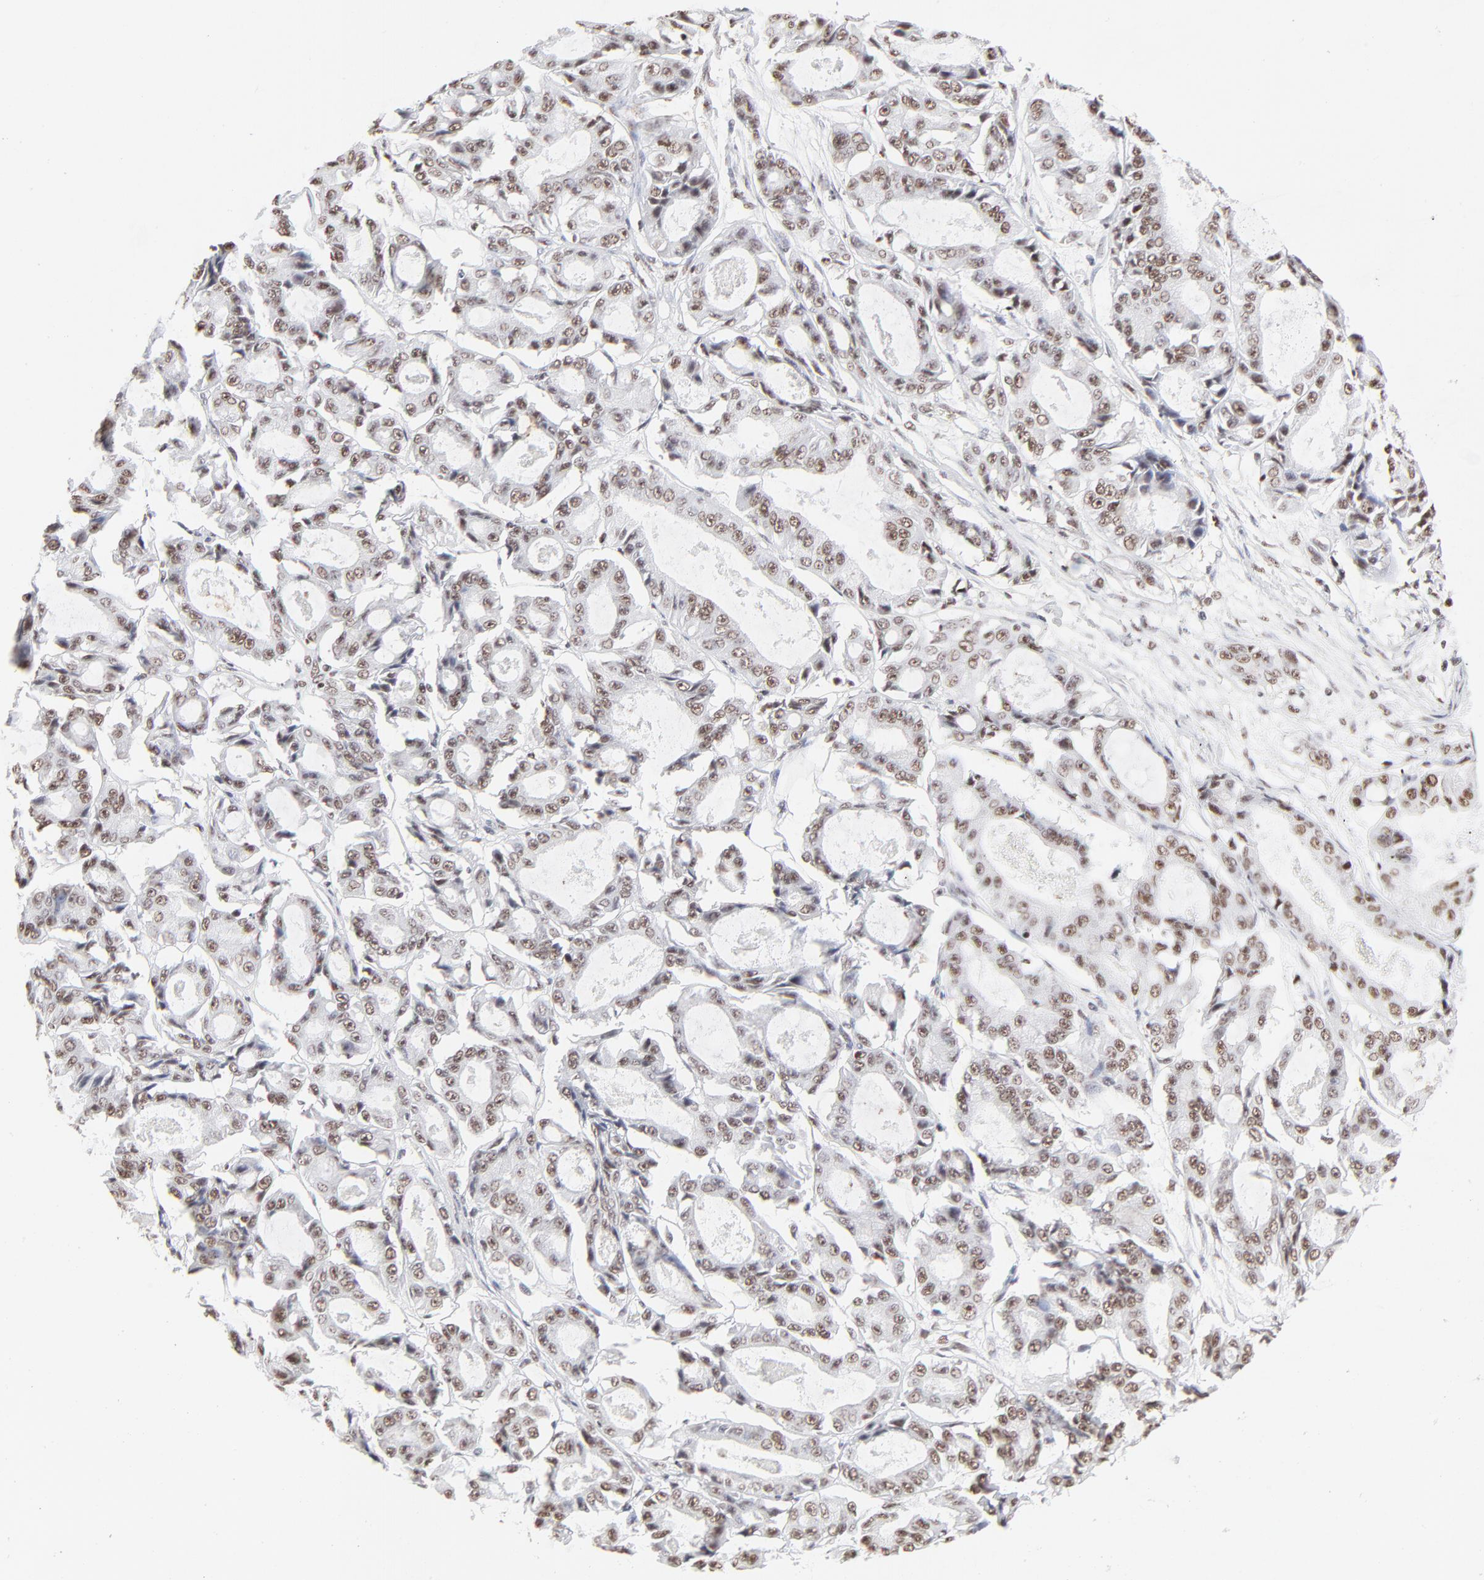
{"staining": {"intensity": "moderate", "quantity": ">75%", "location": "nuclear"}, "tissue": "ovarian cancer", "cell_type": "Tumor cells", "image_type": "cancer", "snomed": [{"axis": "morphology", "description": "Carcinoma, endometroid"}, {"axis": "topography", "description": "Ovary"}], "caption": "Immunohistochemical staining of ovarian endometroid carcinoma exhibits moderate nuclear protein staining in approximately >75% of tumor cells.", "gene": "TARDBP", "patient": {"sex": "female", "age": 61}}